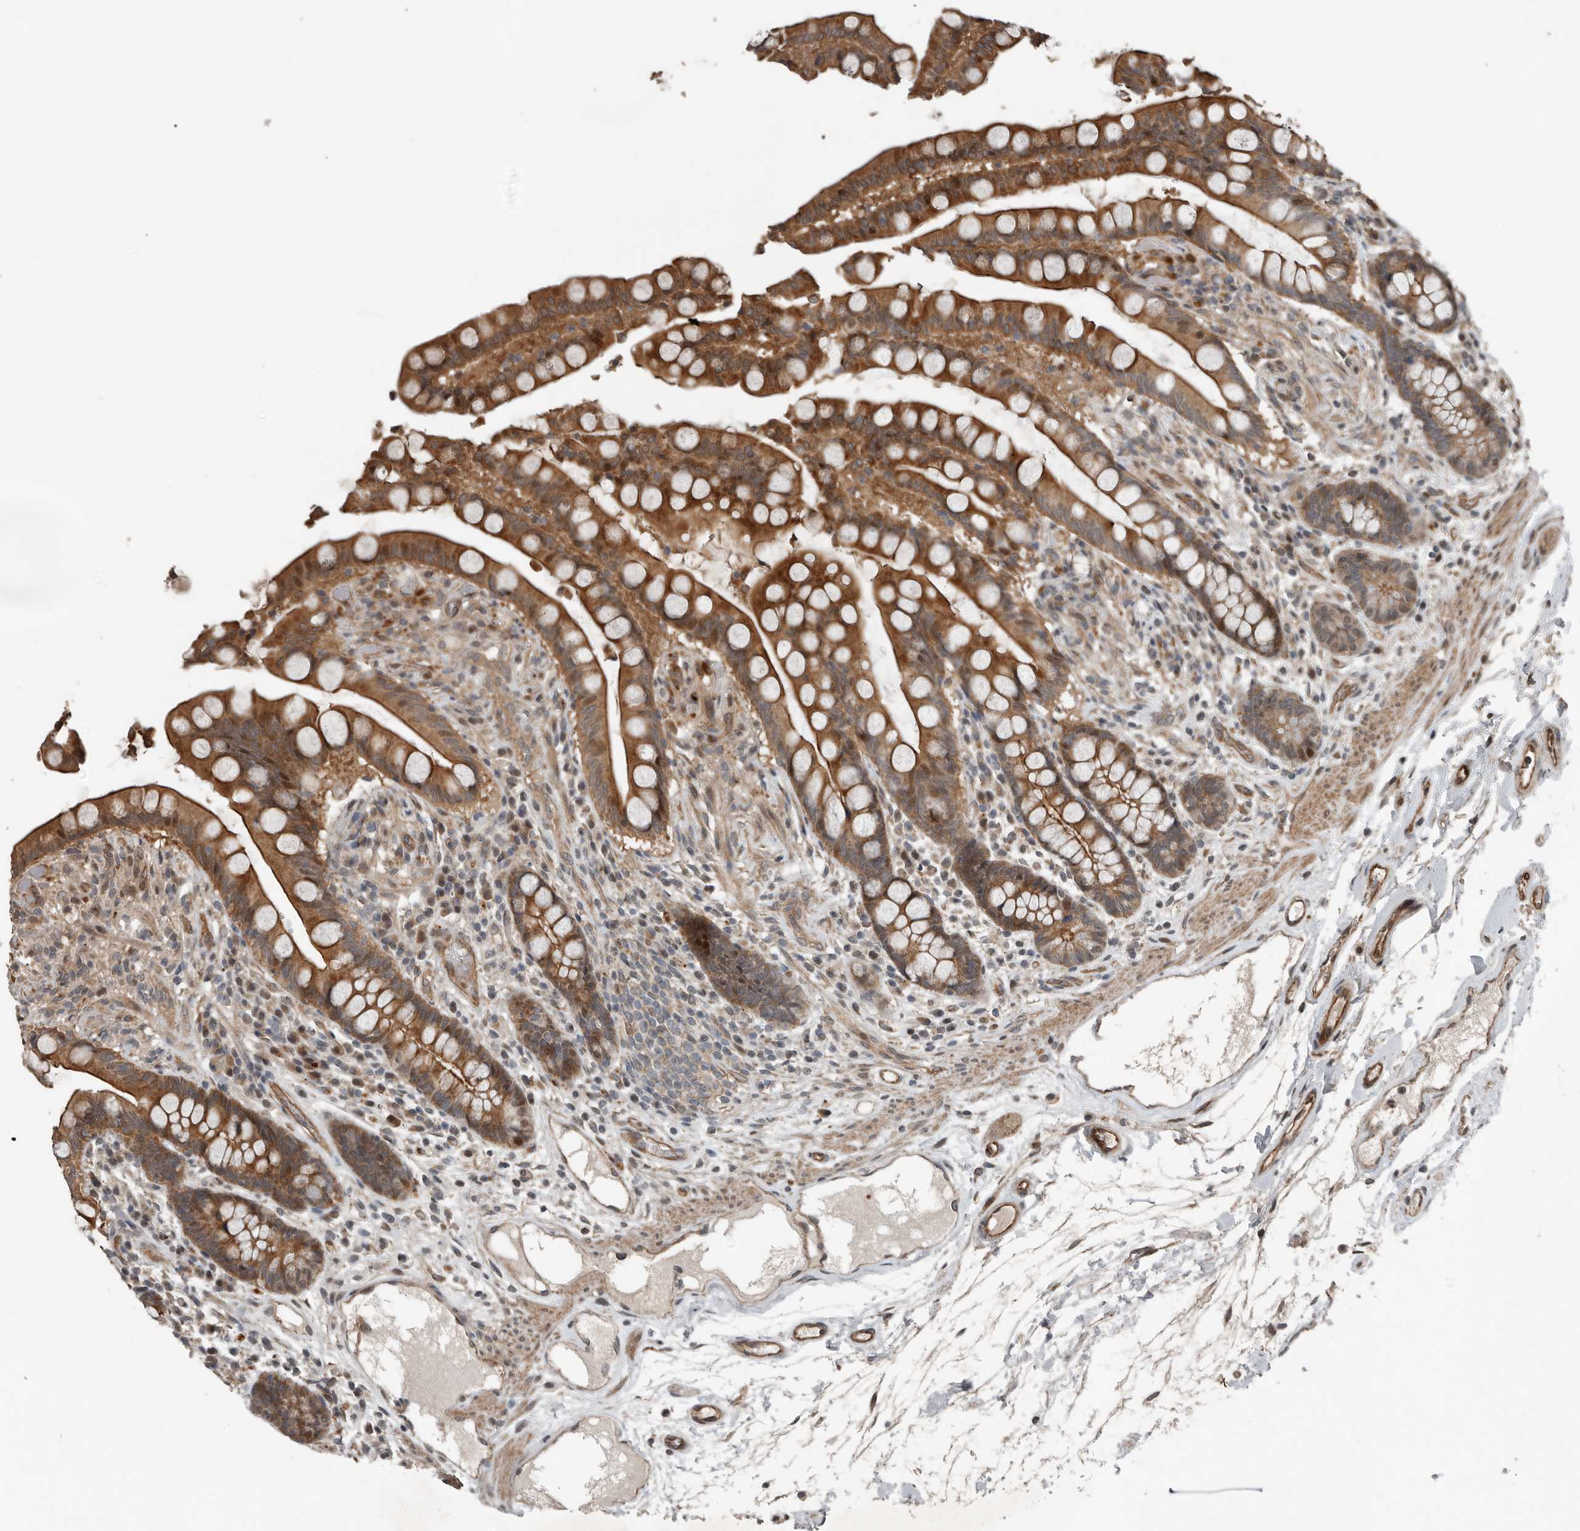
{"staining": {"intensity": "moderate", "quantity": ">75%", "location": "cytoplasmic/membranous"}, "tissue": "colon", "cell_type": "Endothelial cells", "image_type": "normal", "snomed": [{"axis": "morphology", "description": "Normal tissue, NOS"}, {"axis": "topography", "description": "Colon"}], "caption": "The immunohistochemical stain highlights moderate cytoplasmic/membranous staining in endothelial cells of normal colon.", "gene": "YOD1", "patient": {"sex": "male", "age": 73}}